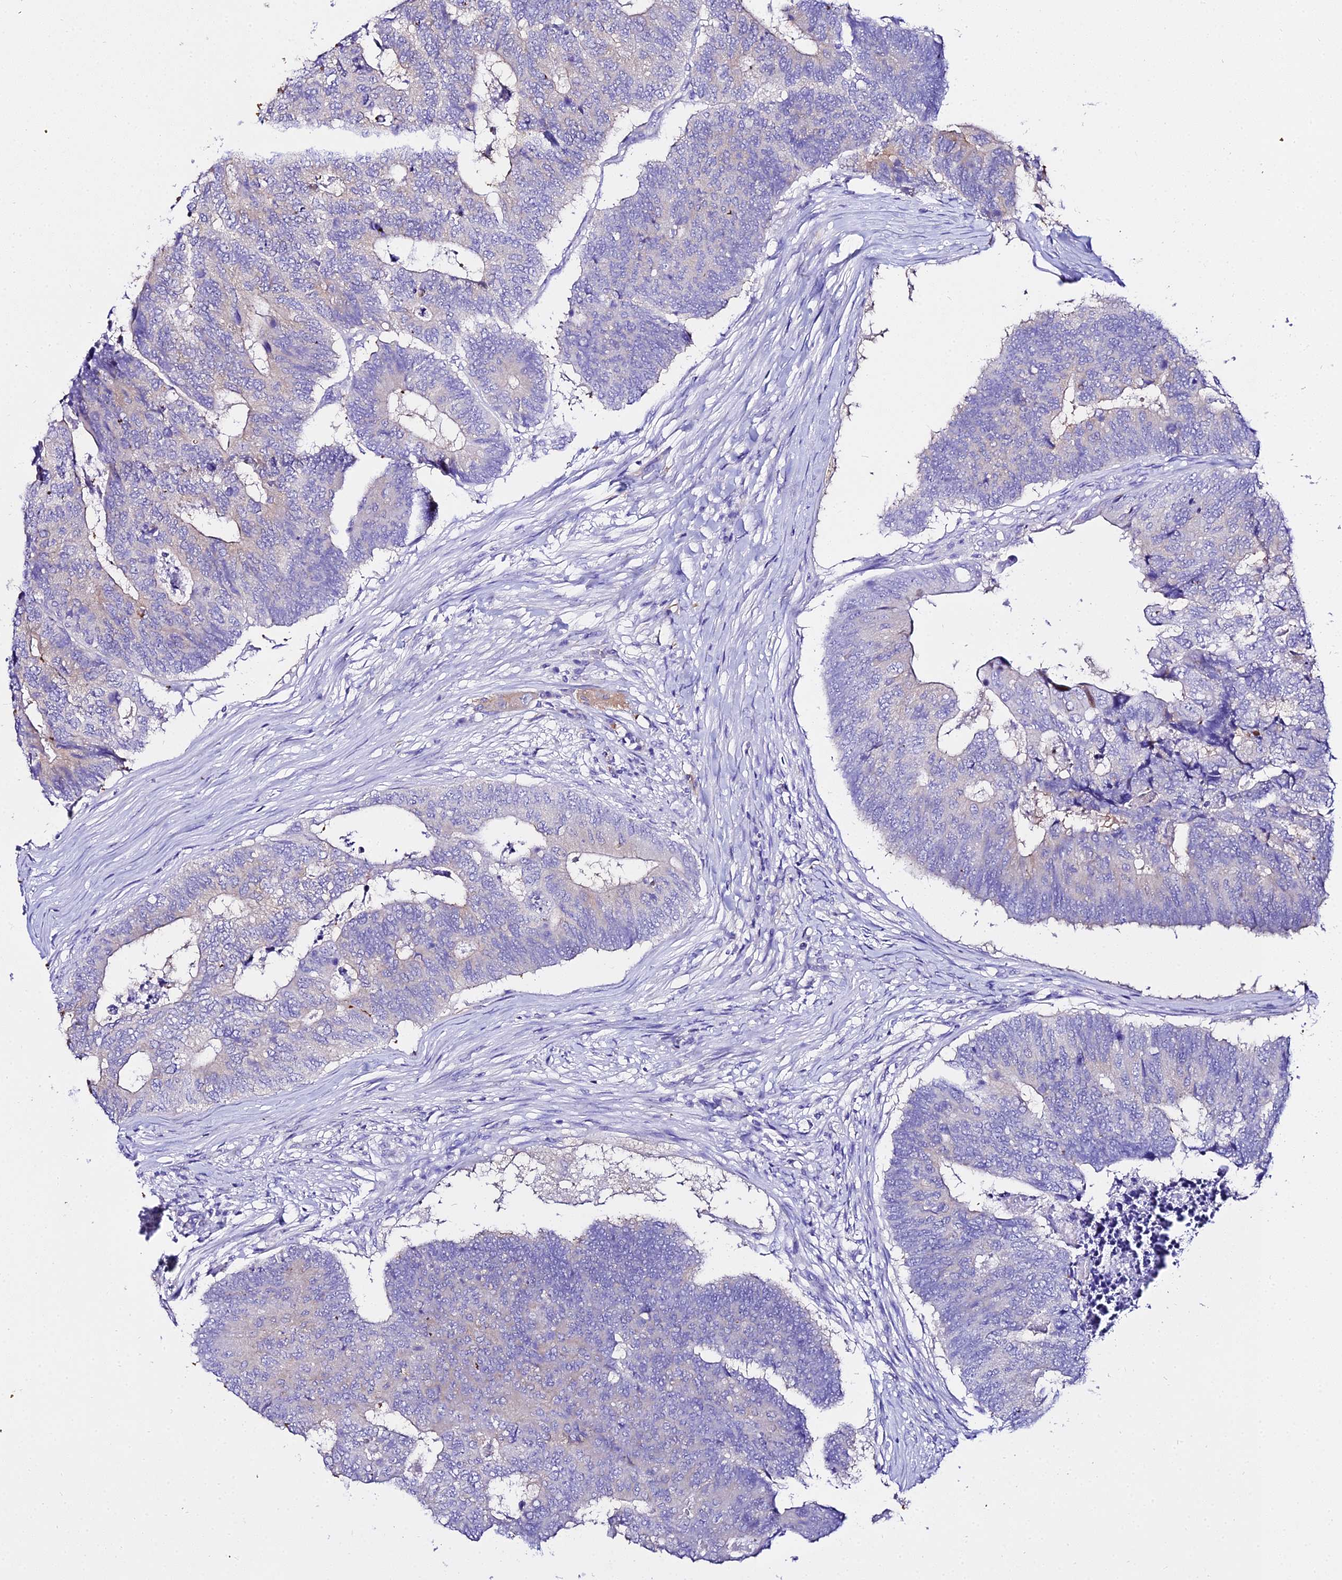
{"staining": {"intensity": "negative", "quantity": "none", "location": "none"}, "tissue": "colorectal cancer", "cell_type": "Tumor cells", "image_type": "cancer", "snomed": [{"axis": "morphology", "description": "Adenocarcinoma, NOS"}, {"axis": "topography", "description": "Colon"}], "caption": "Protein analysis of colorectal cancer reveals no significant staining in tumor cells. The staining is performed using DAB brown chromogen with nuclei counter-stained in using hematoxylin.", "gene": "TUBA3D", "patient": {"sex": "female", "age": 67}}